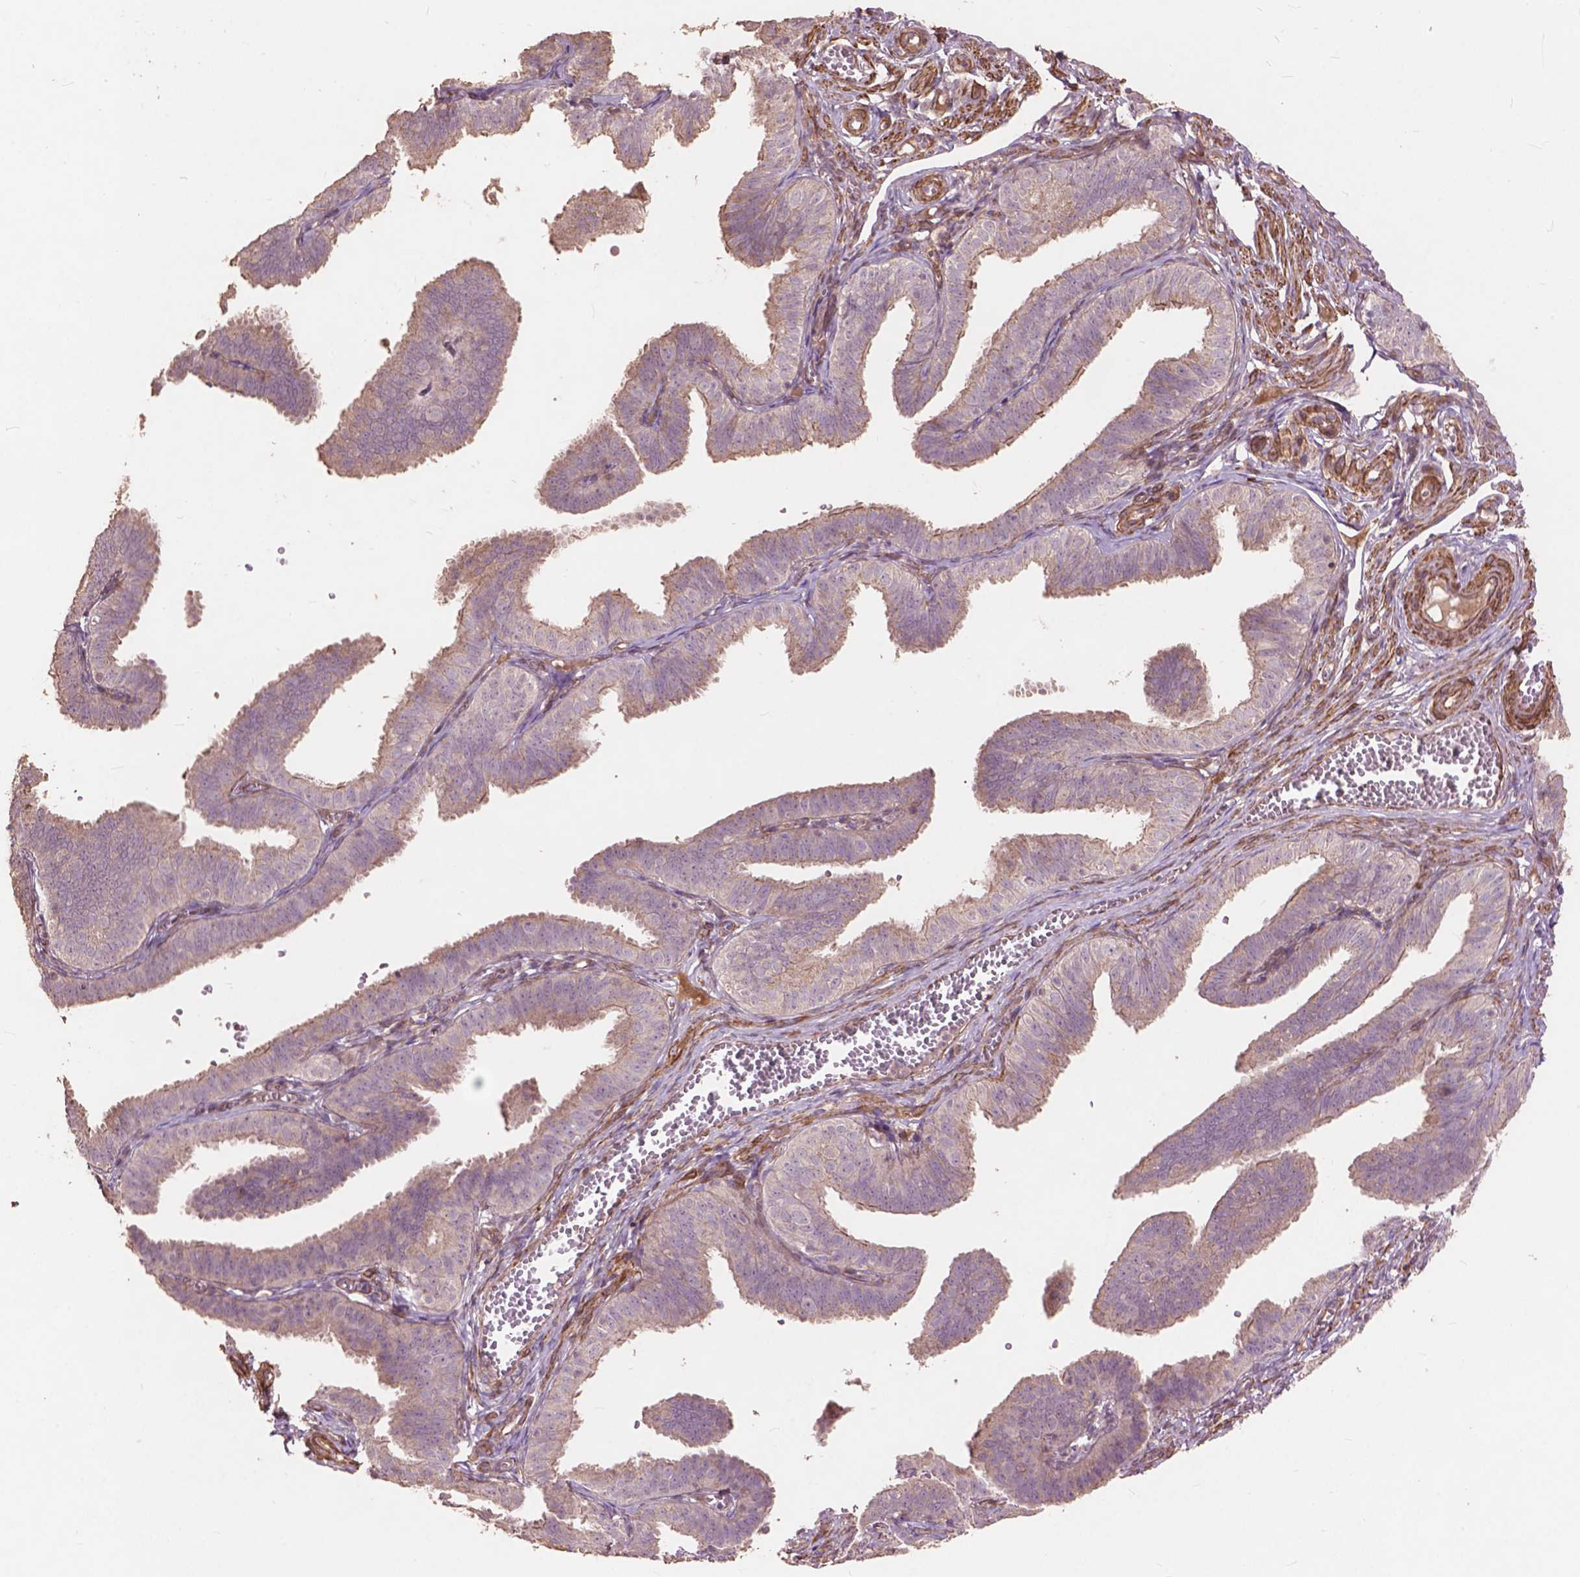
{"staining": {"intensity": "weak", "quantity": "<25%", "location": "cytoplasmic/membranous"}, "tissue": "fallopian tube", "cell_type": "Glandular cells", "image_type": "normal", "snomed": [{"axis": "morphology", "description": "Normal tissue, NOS"}, {"axis": "topography", "description": "Fallopian tube"}], "caption": "Normal fallopian tube was stained to show a protein in brown. There is no significant staining in glandular cells. Brightfield microscopy of IHC stained with DAB (3,3'-diaminobenzidine) (brown) and hematoxylin (blue), captured at high magnification.", "gene": "FNIP1", "patient": {"sex": "female", "age": 25}}